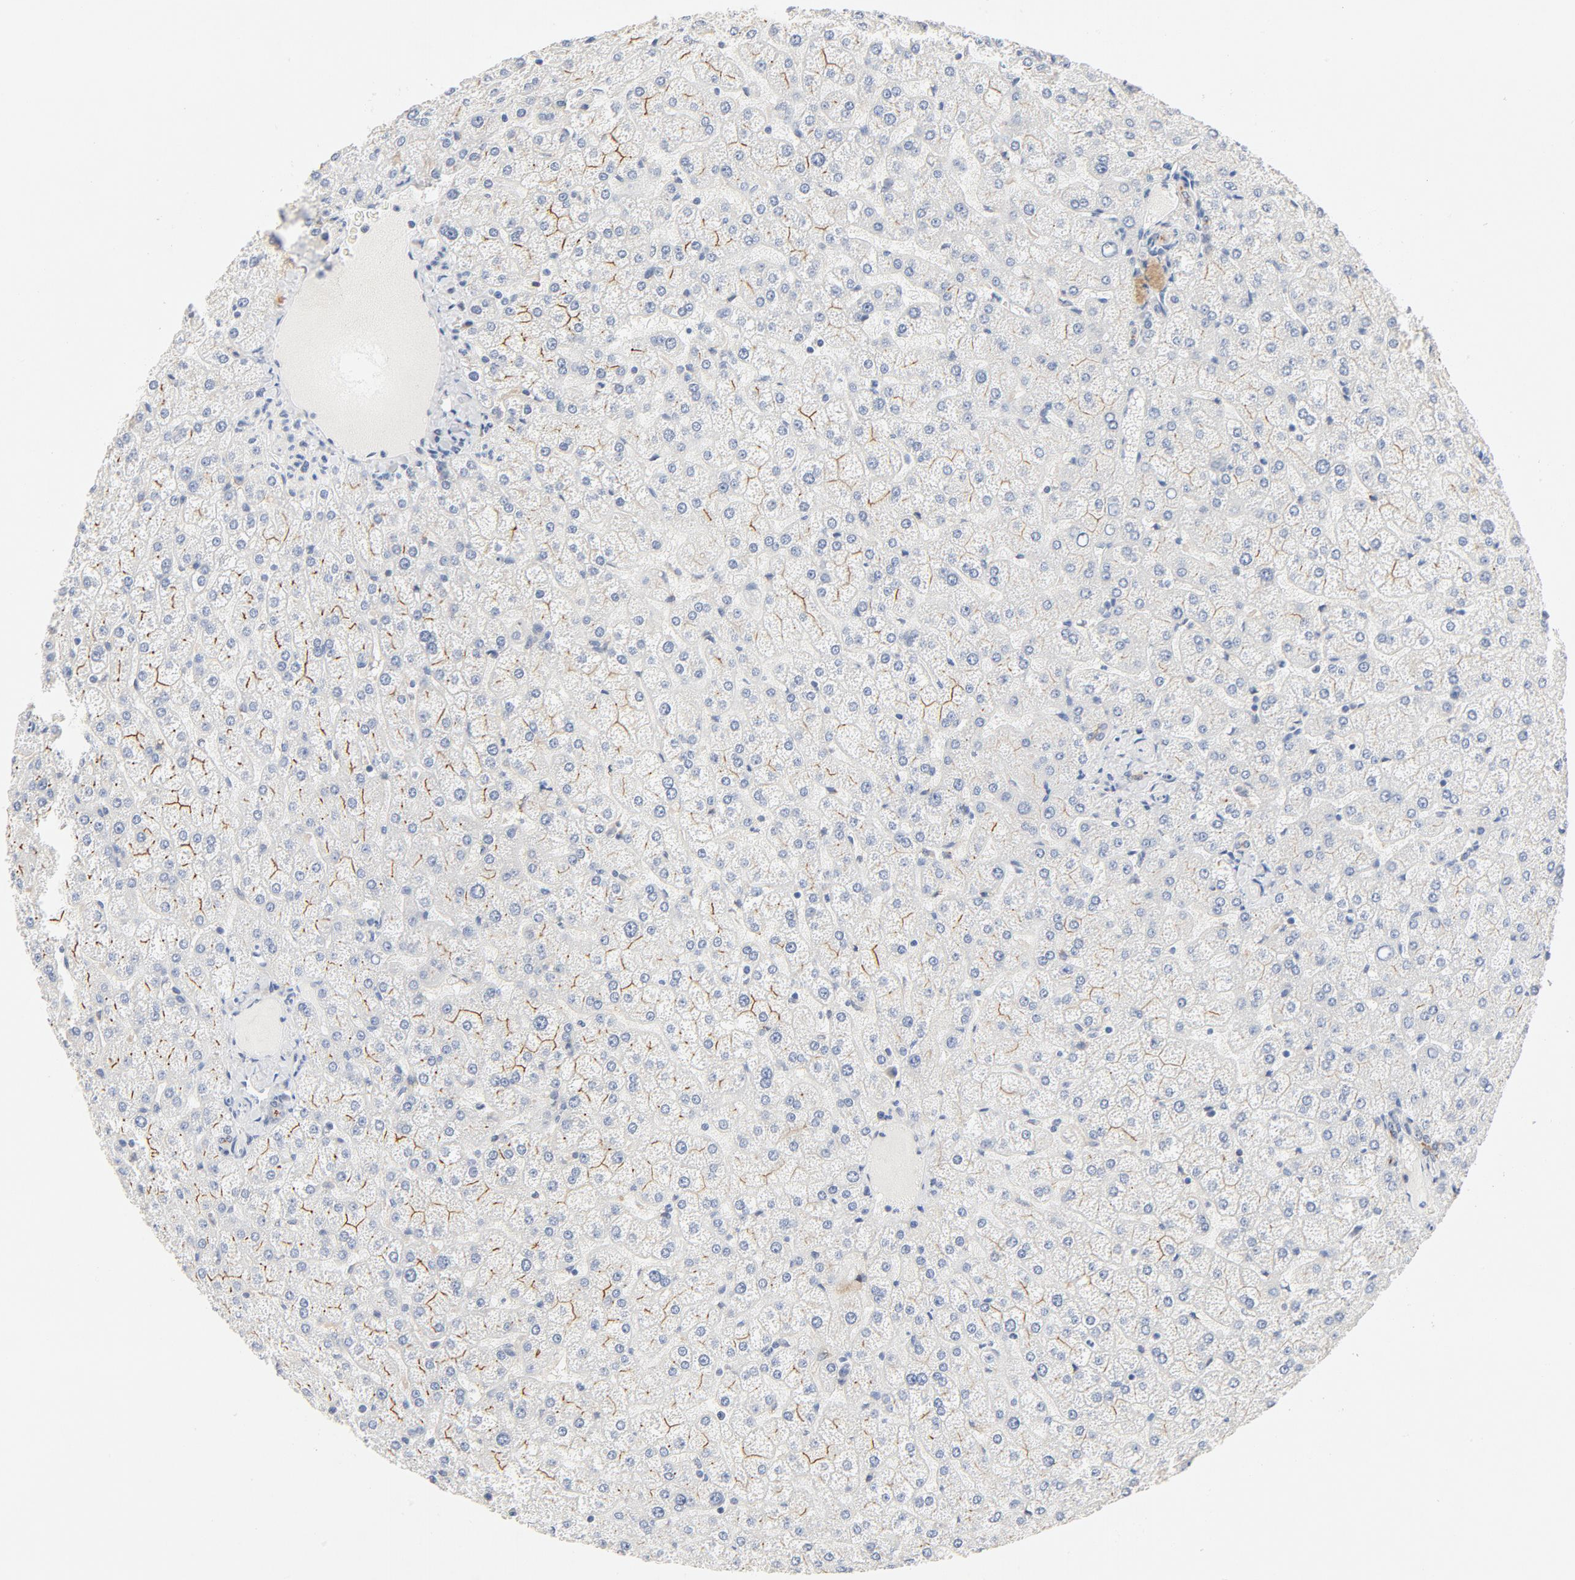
{"staining": {"intensity": "weak", "quantity": "25%-75%", "location": "cytoplasmic/membranous"}, "tissue": "liver", "cell_type": "Cholangiocytes", "image_type": "normal", "snomed": [{"axis": "morphology", "description": "Normal tissue, NOS"}, {"axis": "topography", "description": "Liver"}], "caption": "Human liver stained for a protein (brown) shows weak cytoplasmic/membranous positive positivity in approximately 25%-75% of cholangiocytes.", "gene": "STAT1", "patient": {"sex": "female", "age": 32}}